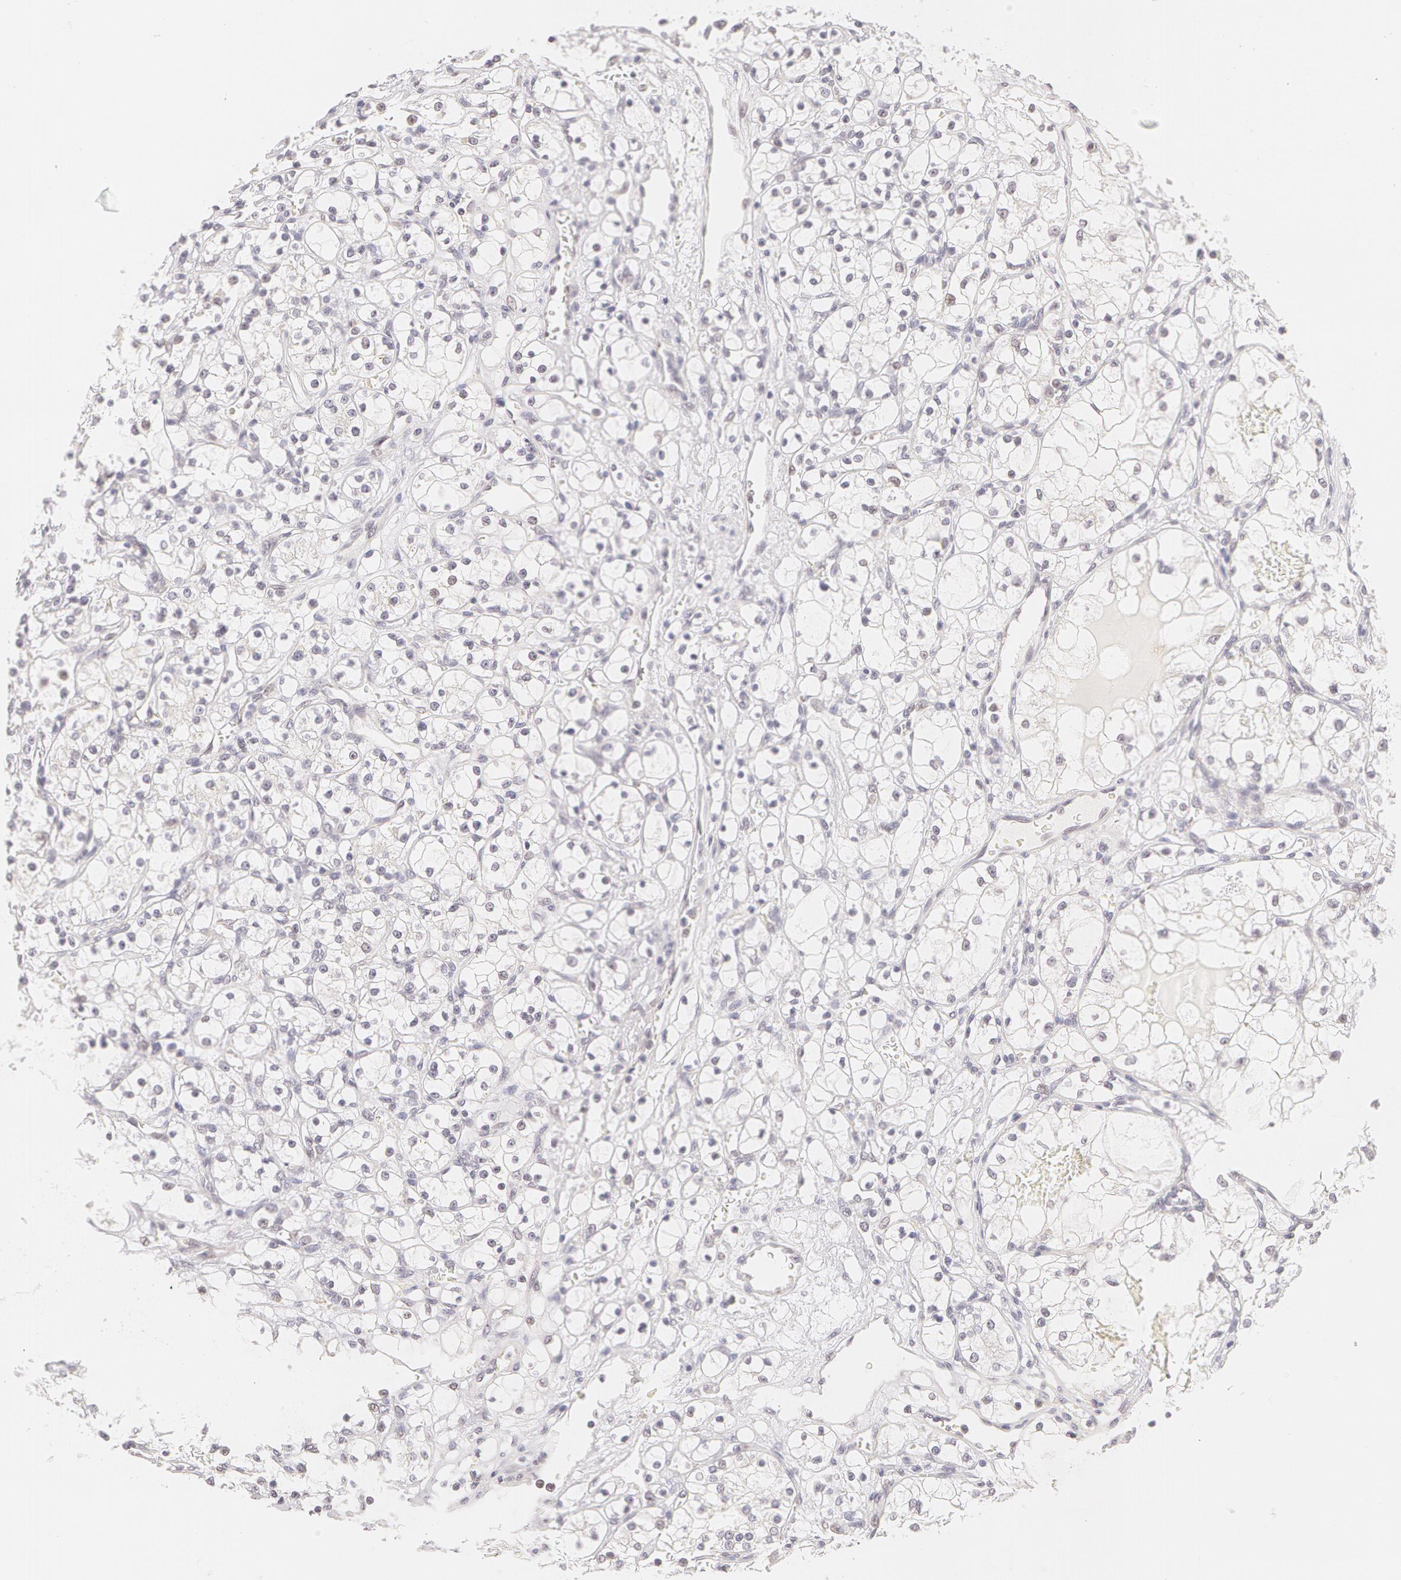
{"staining": {"intensity": "negative", "quantity": "none", "location": "none"}, "tissue": "renal cancer", "cell_type": "Tumor cells", "image_type": "cancer", "snomed": [{"axis": "morphology", "description": "Adenocarcinoma, NOS"}, {"axis": "topography", "description": "Kidney"}], "caption": "High magnification brightfield microscopy of renal adenocarcinoma stained with DAB (brown) and counterstained with hematoxylin (blue): tumor cells show no significant expression. The staining is performed using DAB brown chromogen with nuclei counter-stained in using hematoxylin.", "gene": "ZNF597", "patient": {"sex": "male", "age": 61}}